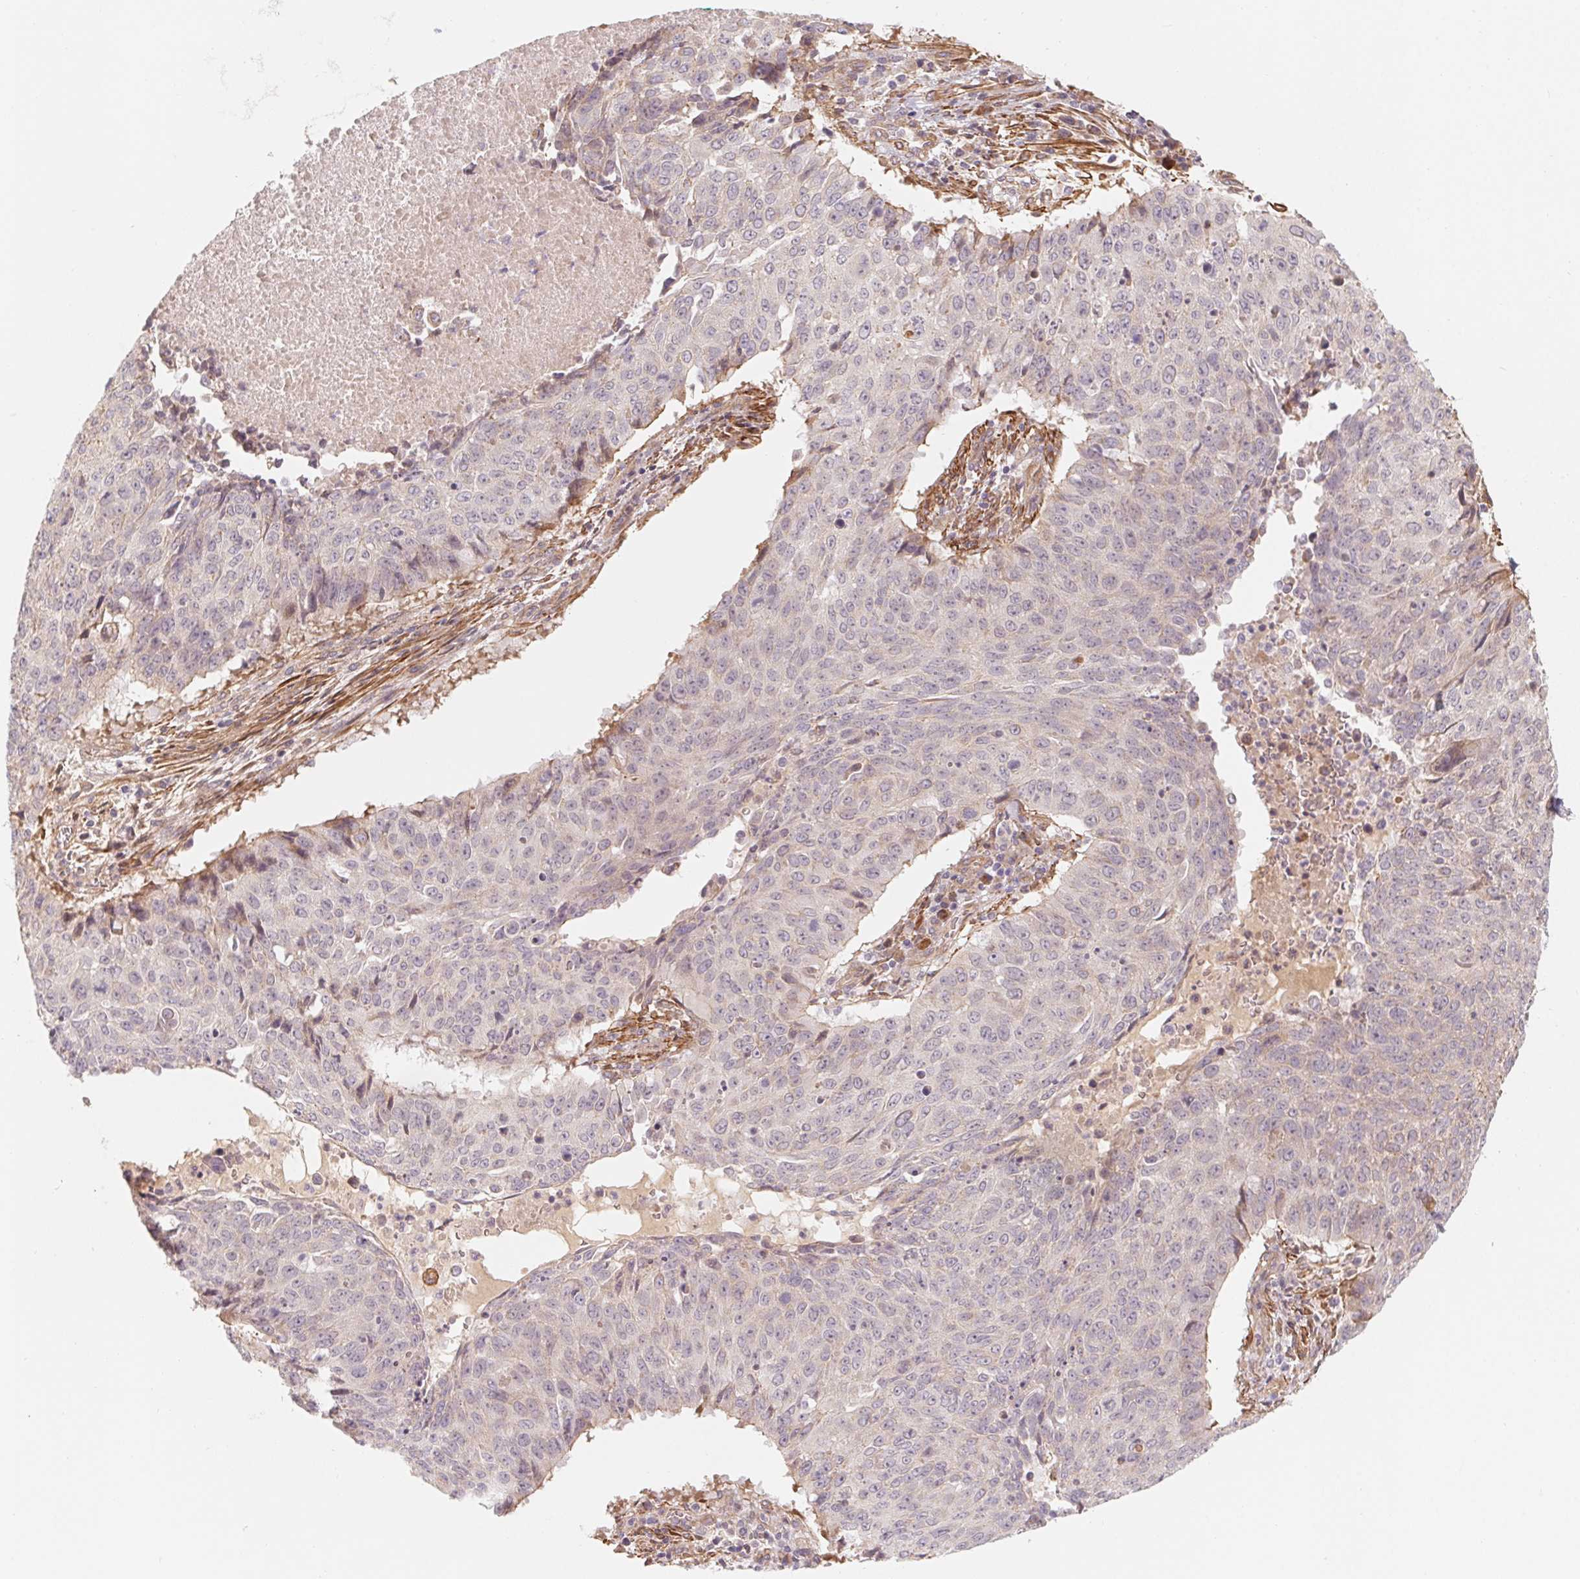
{"staining": {"intensity": "negative", "quantity": "none", "location": "none"}, "tissue": "lung cancer", "cell_type": "Tumor cells", "image_type": "cancer", "snomed": [{"axis": "morphology", "description": "Normal tissue, NOS"}, {"axis": "morphology", "description": "Squamous cell carcinoma, NOS"}, {"axis": "topography", "description": "Bronchus"}, {"axis": "topography", "description": "Lung"}], "caption": "Tumor cells show no significant staining in lung cancer (squamous cell carcinoma).", "gene": "CCDC112", "patient": {"sex": "male", "age": 64}}